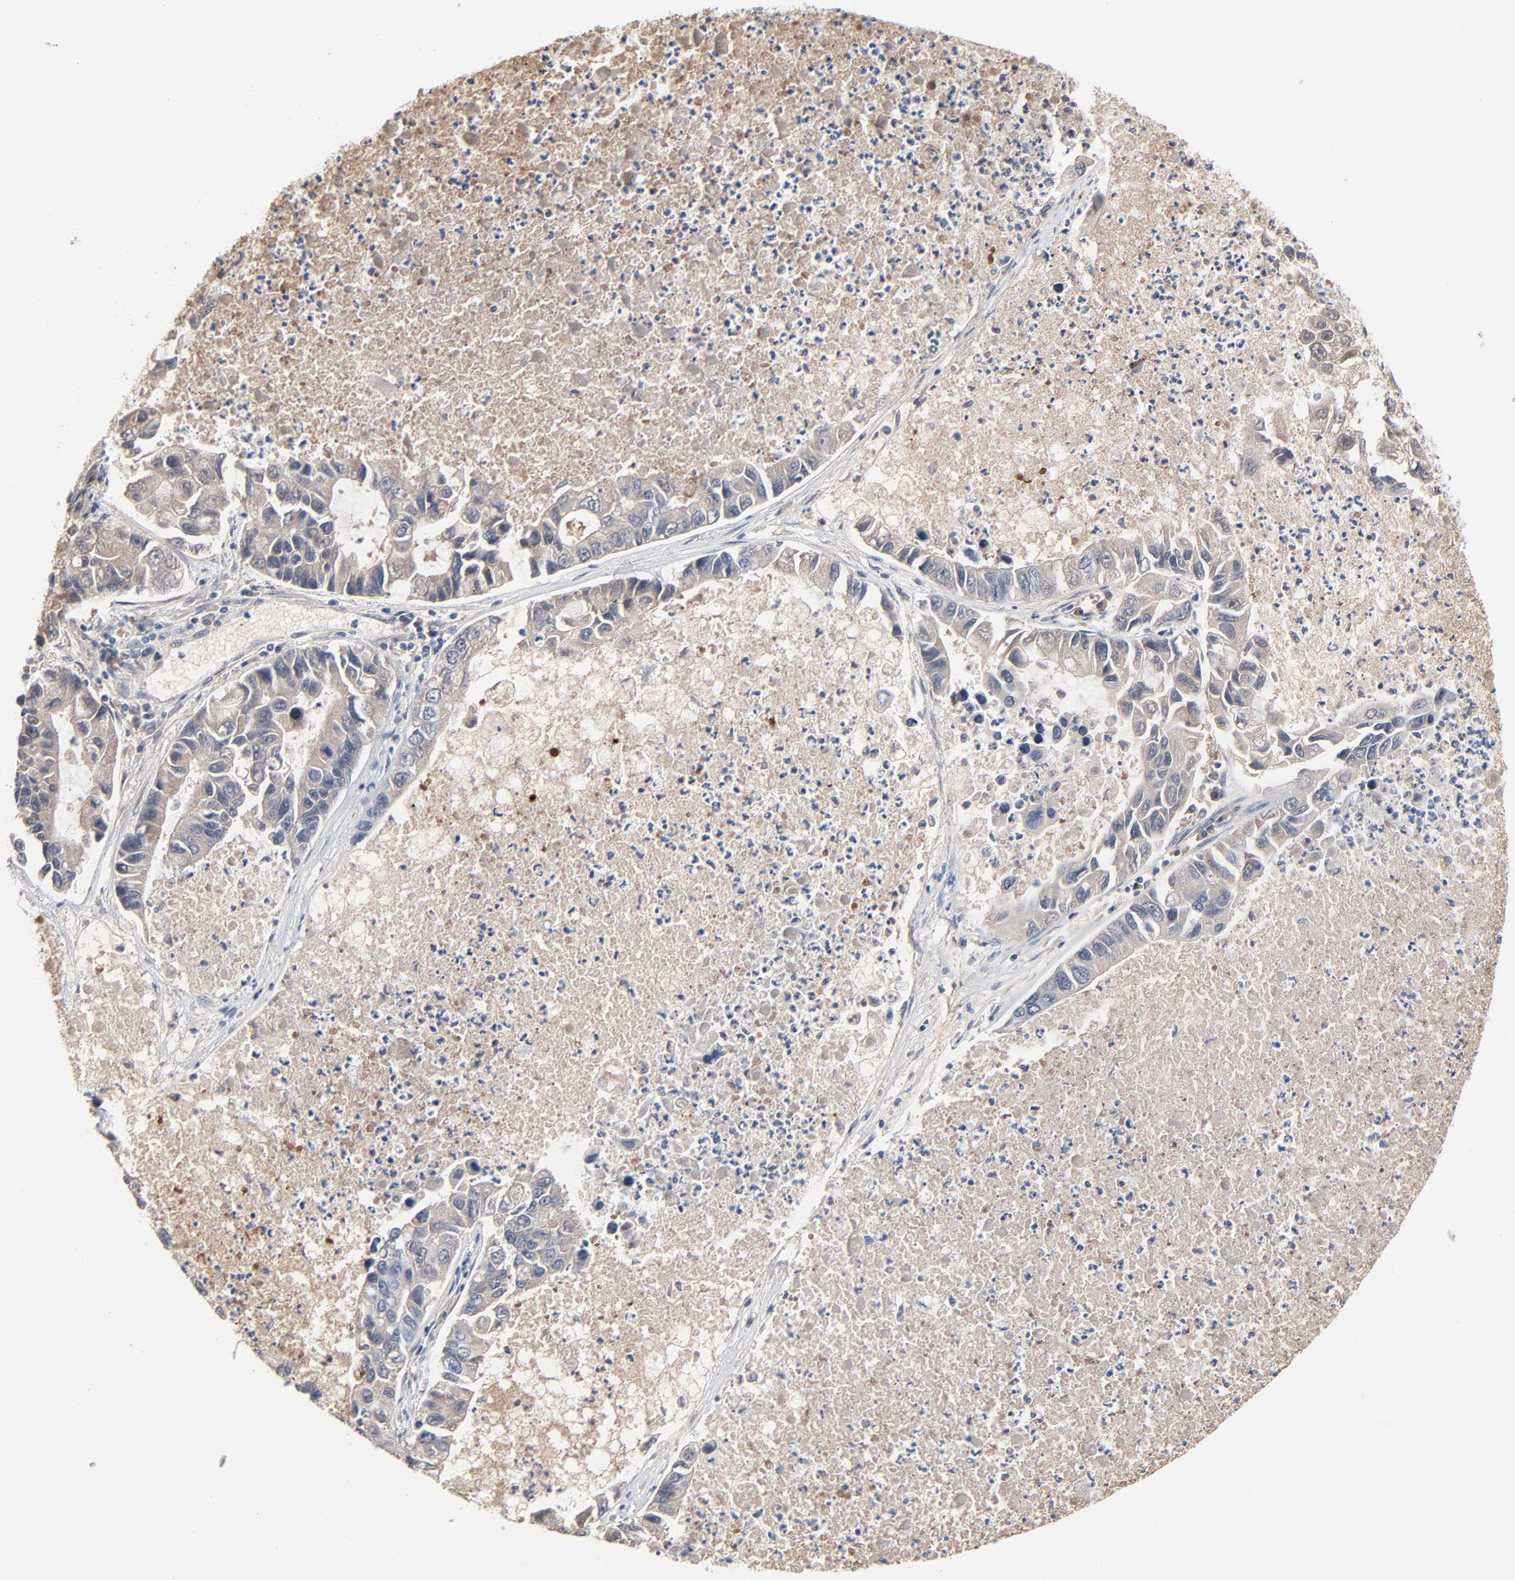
{"staining": {"intensity": "negative", "quantity": "none", "location": "none"}, "tissue": "lung cancer", "cell_type": "Tumor cells", "image_type": "cancer", "snomed": [{"axis": "morphology", "description": "Adenocarcinoma, NOS"}, {"axis": "topography", "description": "Lung"}], "caption": "Lung cancer was stained to show a protein in brown. There is no significant staining in tumor cells.", "gene": "SERPINA4", "patient": {"sex": "female", "age": 51}}